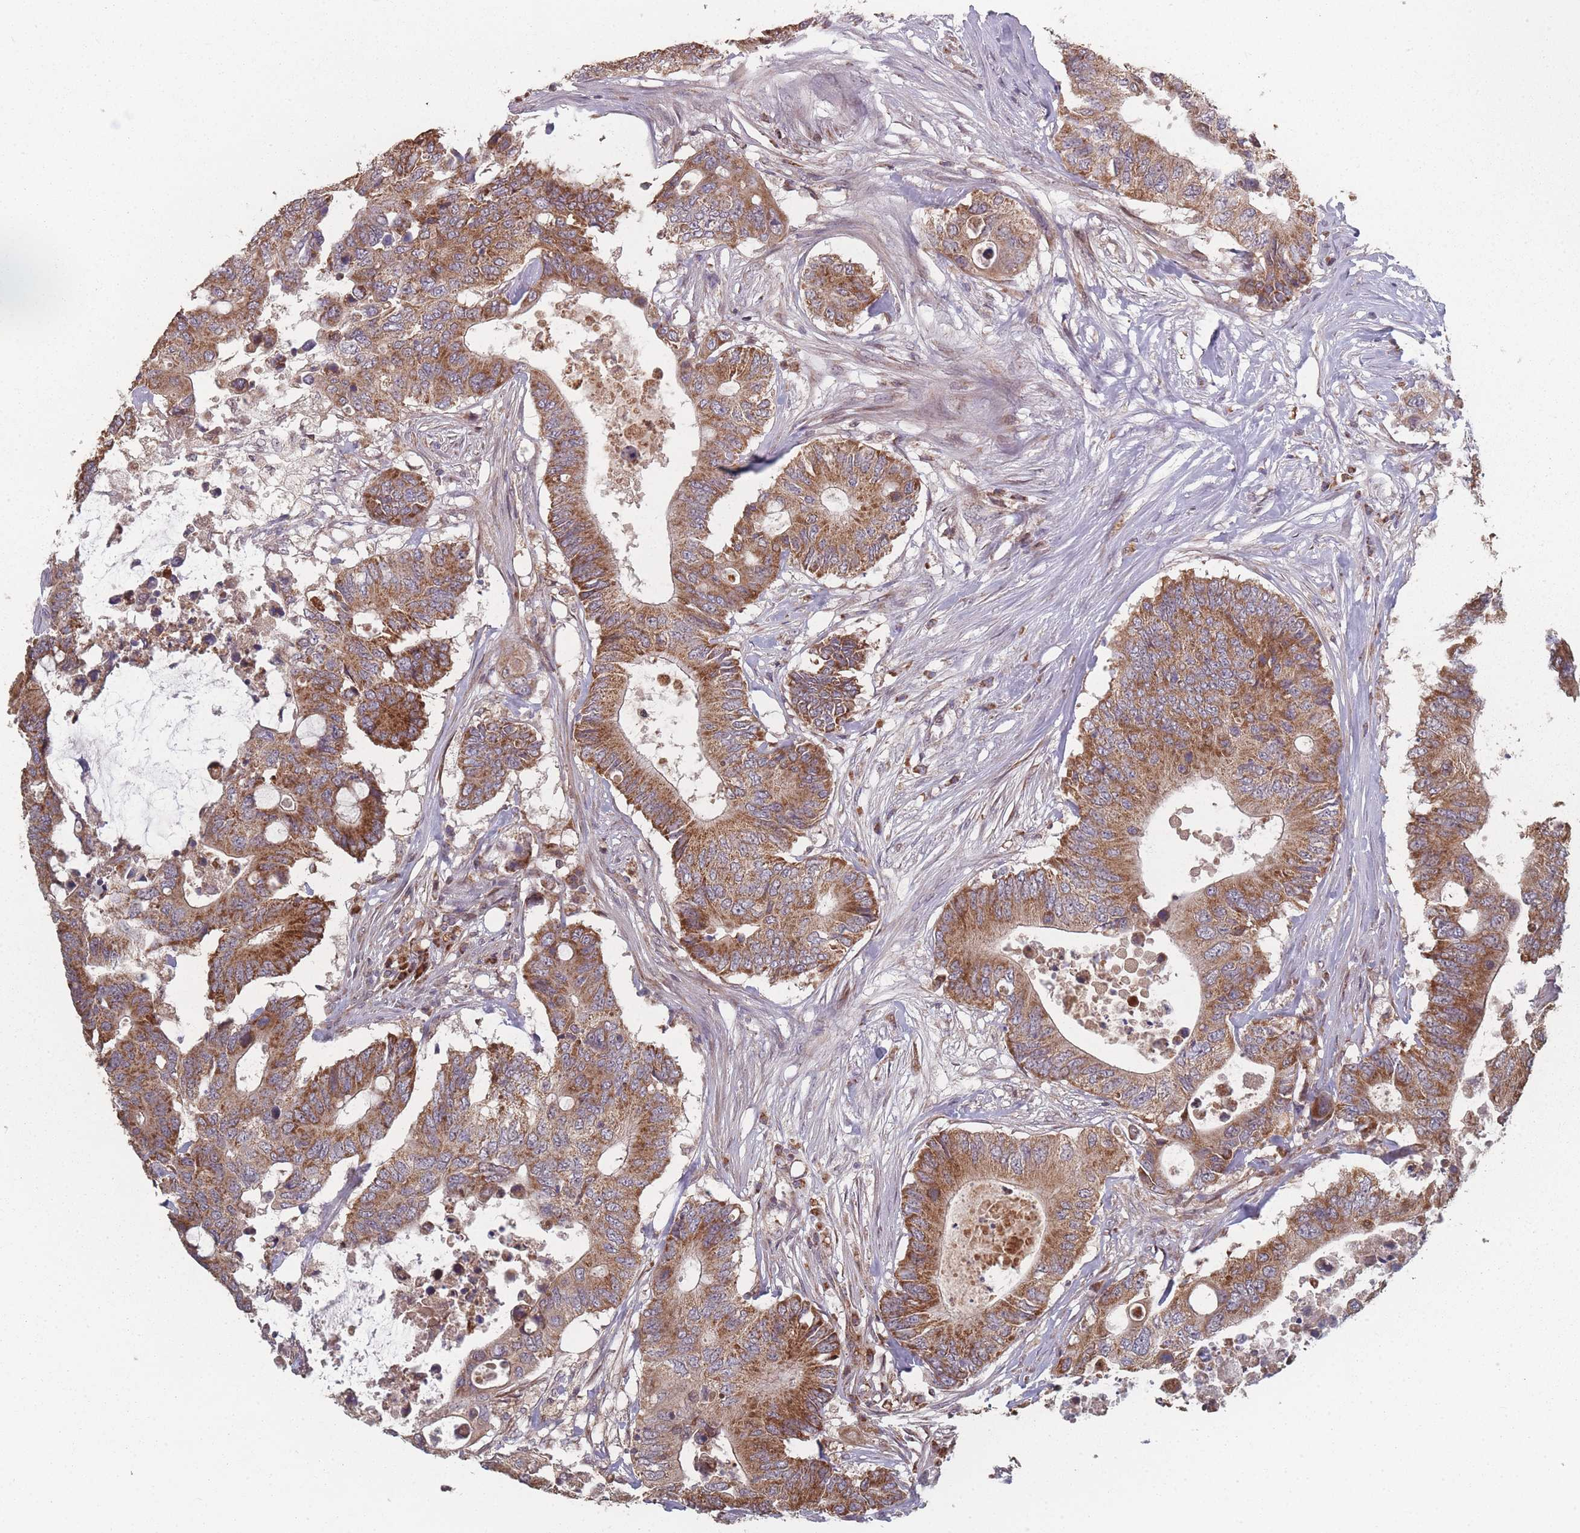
{"staining": {"intensity": "moderate", "quantity": ">75%", "location": "cytoplasmic/membranous"}, "tissue": "colorectal cancer", "cell_type": "Tumor cells", "image_type": "cancer", "snomed": [{"axis": "morphology", "description": "Adenocarcinoma, NOS"}, {"axis": "topography", "description": "Colon"}], "caption": "Protein staining exhibits moderate cytoplasmic/membranous staining in approximately >75% of tumor cells in adenocarcinoma (colorectal).", "gene": "PSMB3", "patient": {"sex": "male", "age": 71}}